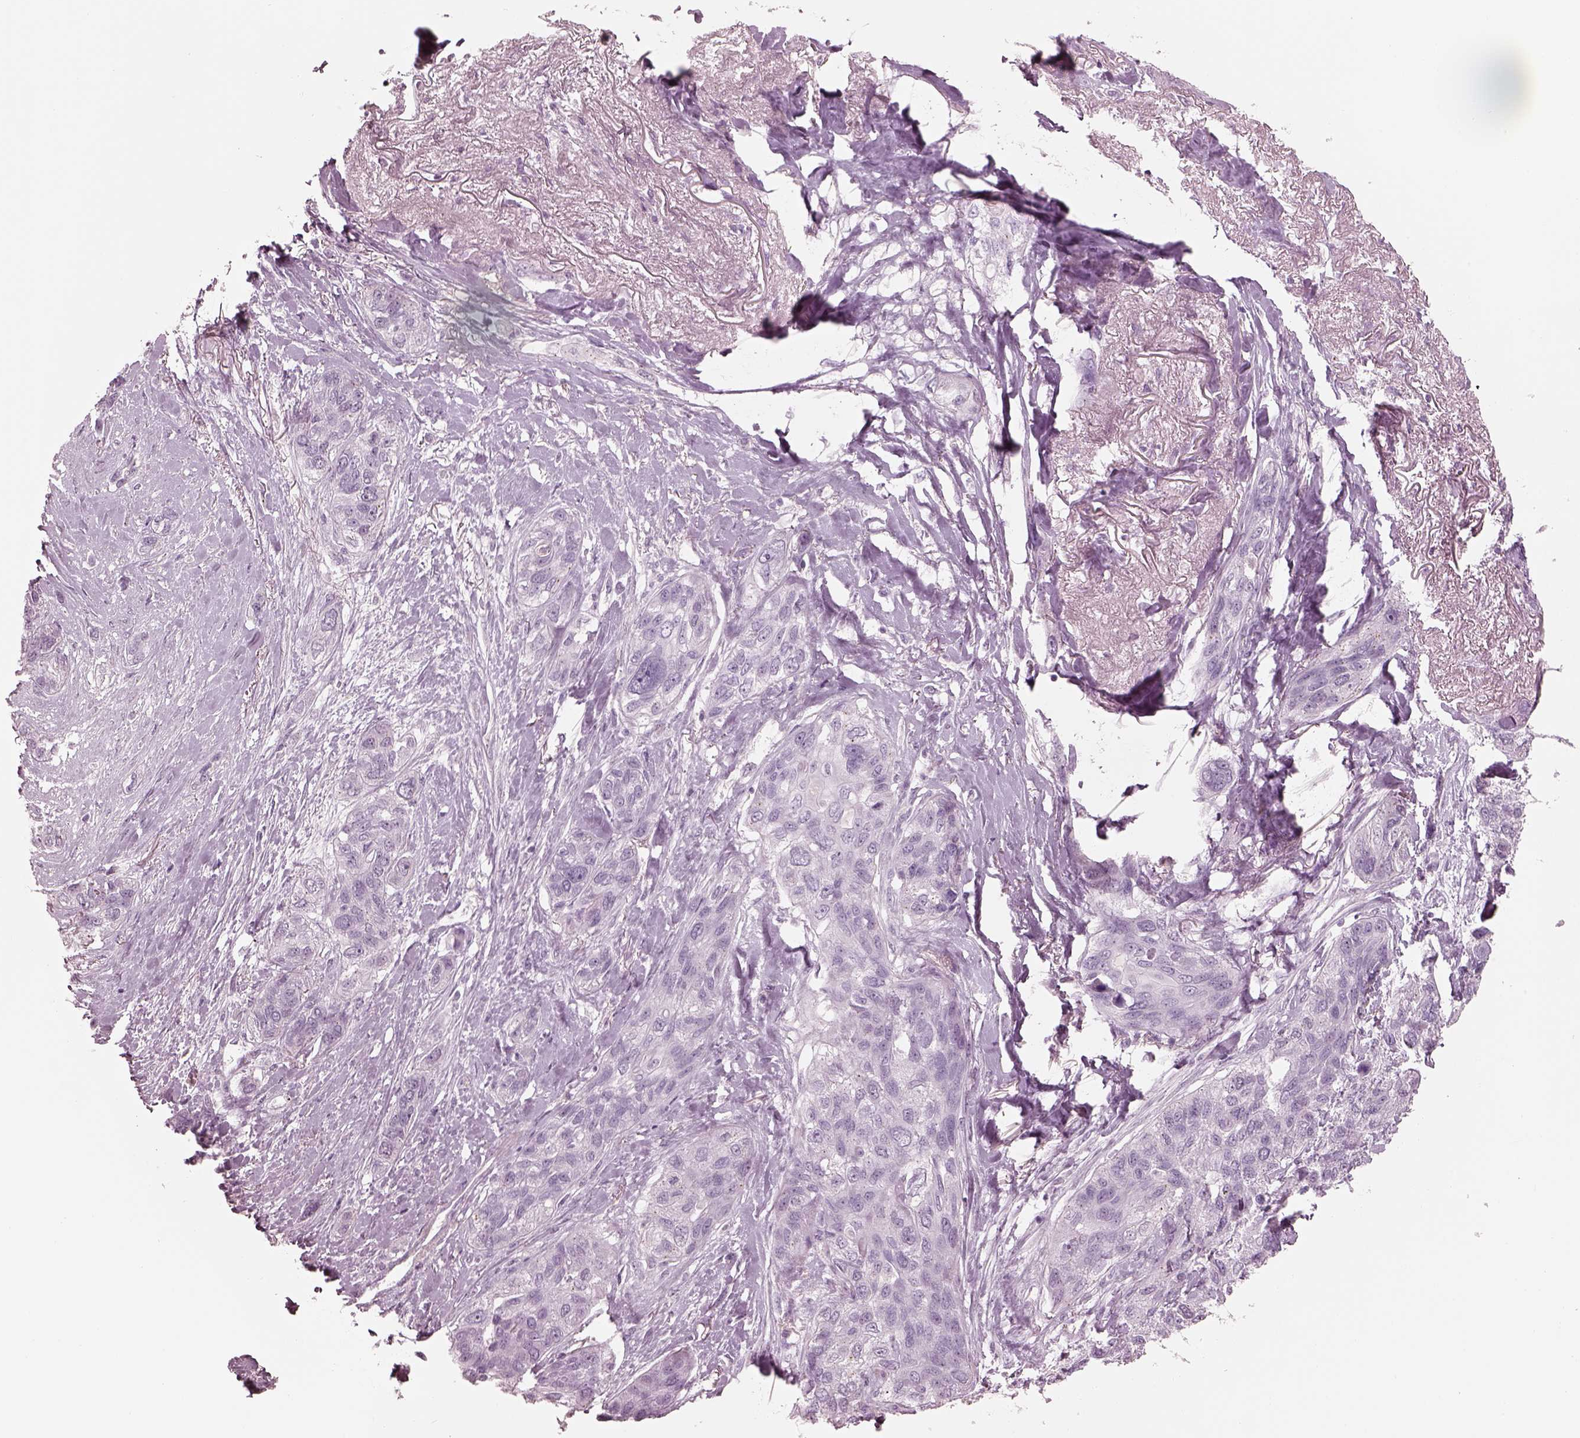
{"staining": {"intensity": "negative", "quantity": "none", "location": "none"}, "tissue": "lung cancer", "cell_type": "Tumor cells", "image_type": "cancer", "snomed": [{"axis": "morphology", "description": "Squamous cell carcinoma, NOS"}, {"axis": "topography", "description": "Lung"}], "caption": "Tumor cells are negative for brown protein staining in lung cancer (squamous cell carcinoma).", "gene": "KRTAP24-1", "patient": {"sex": "female", "age": 70}}